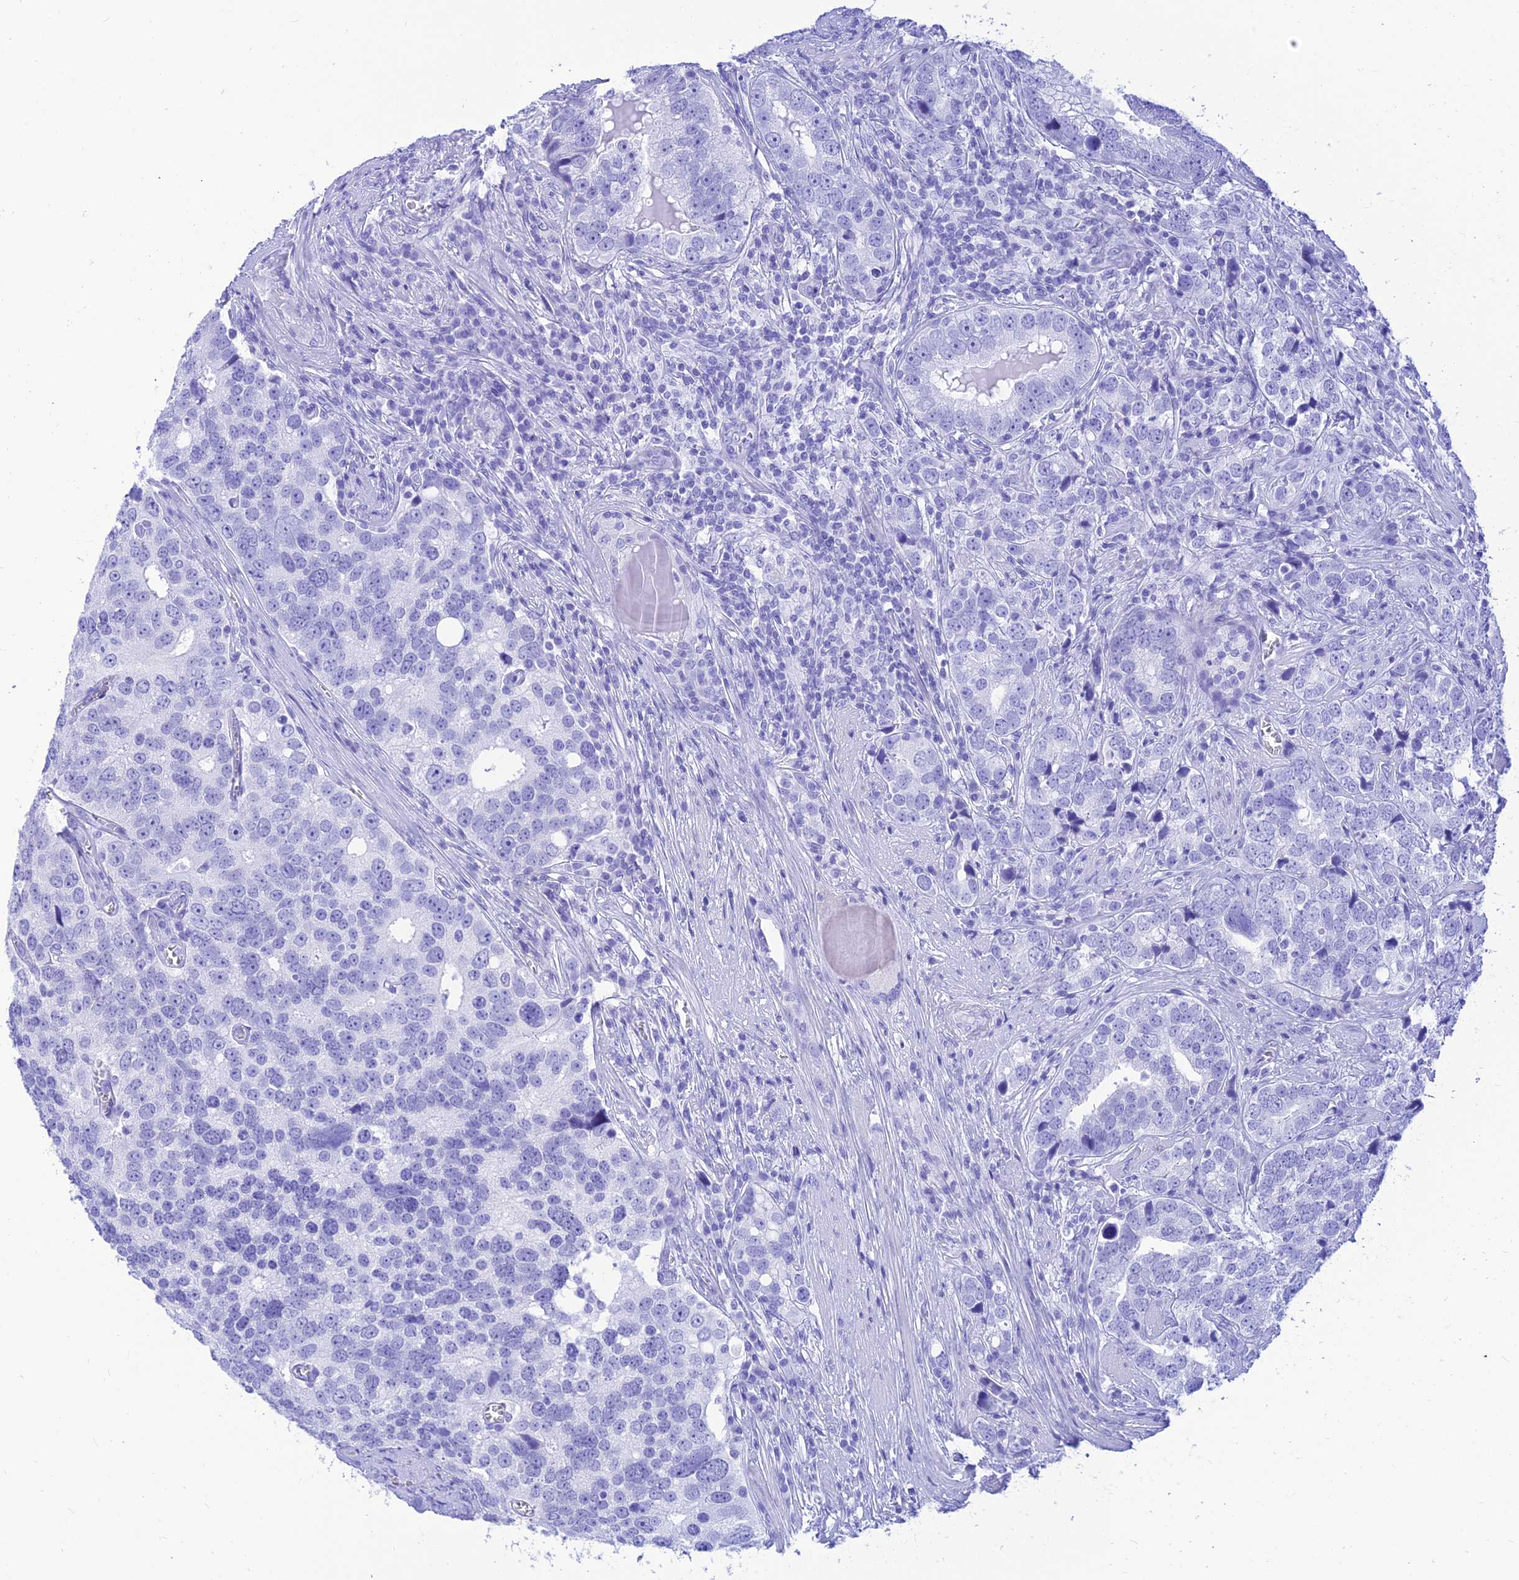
{"staining": {"intensity": "negative", "quantity": "none", "location": "none"}, "tissue": "prostate cancer", "cell_type": "Tumor cells", "image_type": "cancer", "snomed": [{"axis": "morphology", "description": "Adenocarcinoma, High grade"}, {"axis": "topography", "description": "Prostate"}], "caption": "Protein analysis of prostate cancer (adenocarcinoma (high-grade)) displays no significant staining in tumor cells.", "gene": "PRNP", "patient": {"sex": "male", "age": 71}}